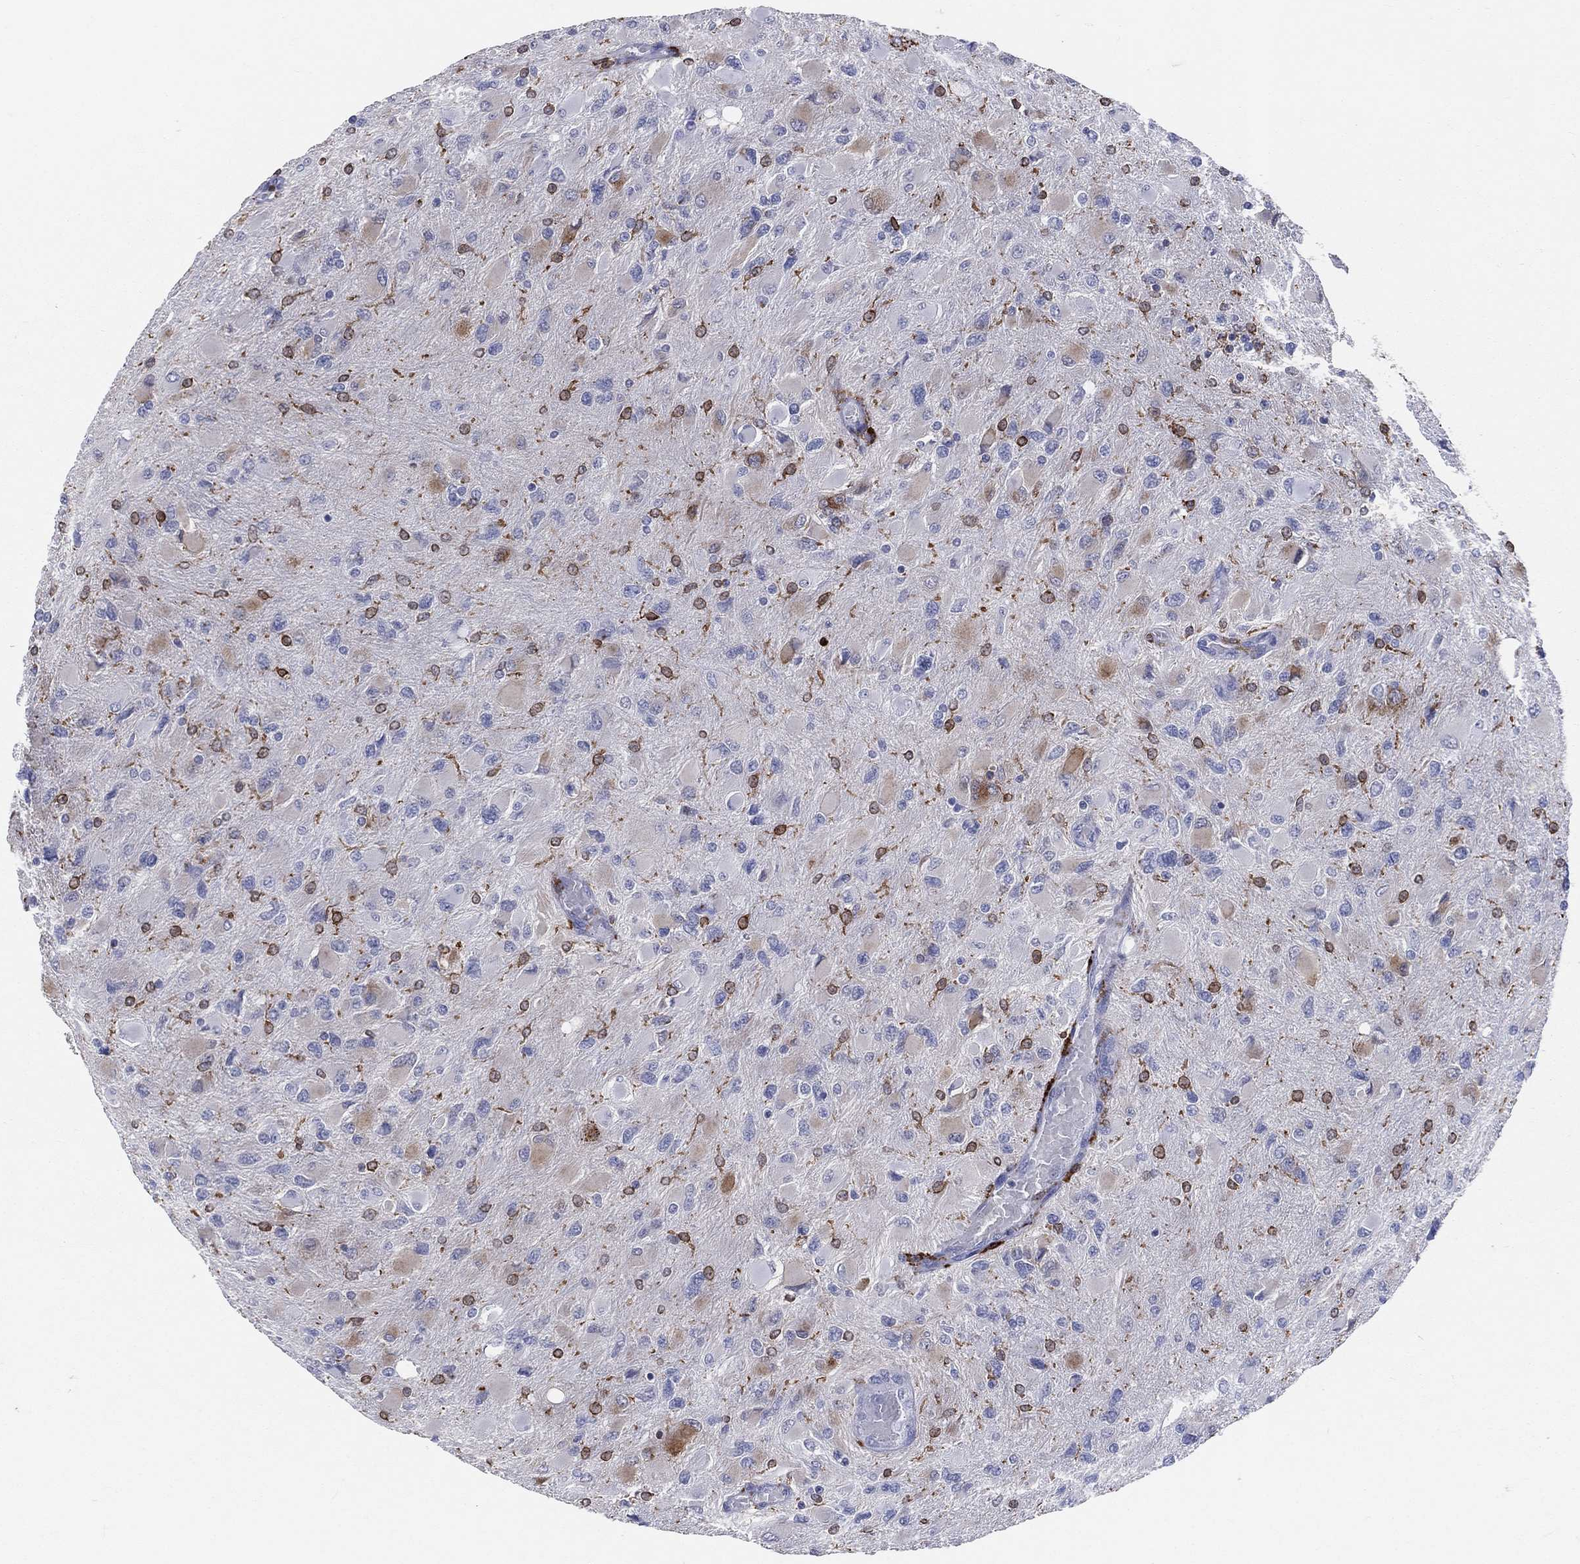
{"staining": {"intensity": "moderate", "quantity": "<25%", "location": "cytoplasmic/membranous"}, "tissue": "glioma", "cell_type": "Tumor cells", "image_type": "cancer", "snomed": [{"axis": "morphology", "description": "Glioma, malignant, High grade"}, {"axis": "topography", "description": "Cerebral cortex"}], "caption": "The photomicrograph demonstrates immunohistochemical staining of glioma. There is moderate cytoplasmic/membranous positivity is seen in approximately <25% of tumor cells.", "gene": "CD74", "patient": {"sex": "female", "age": 36}}